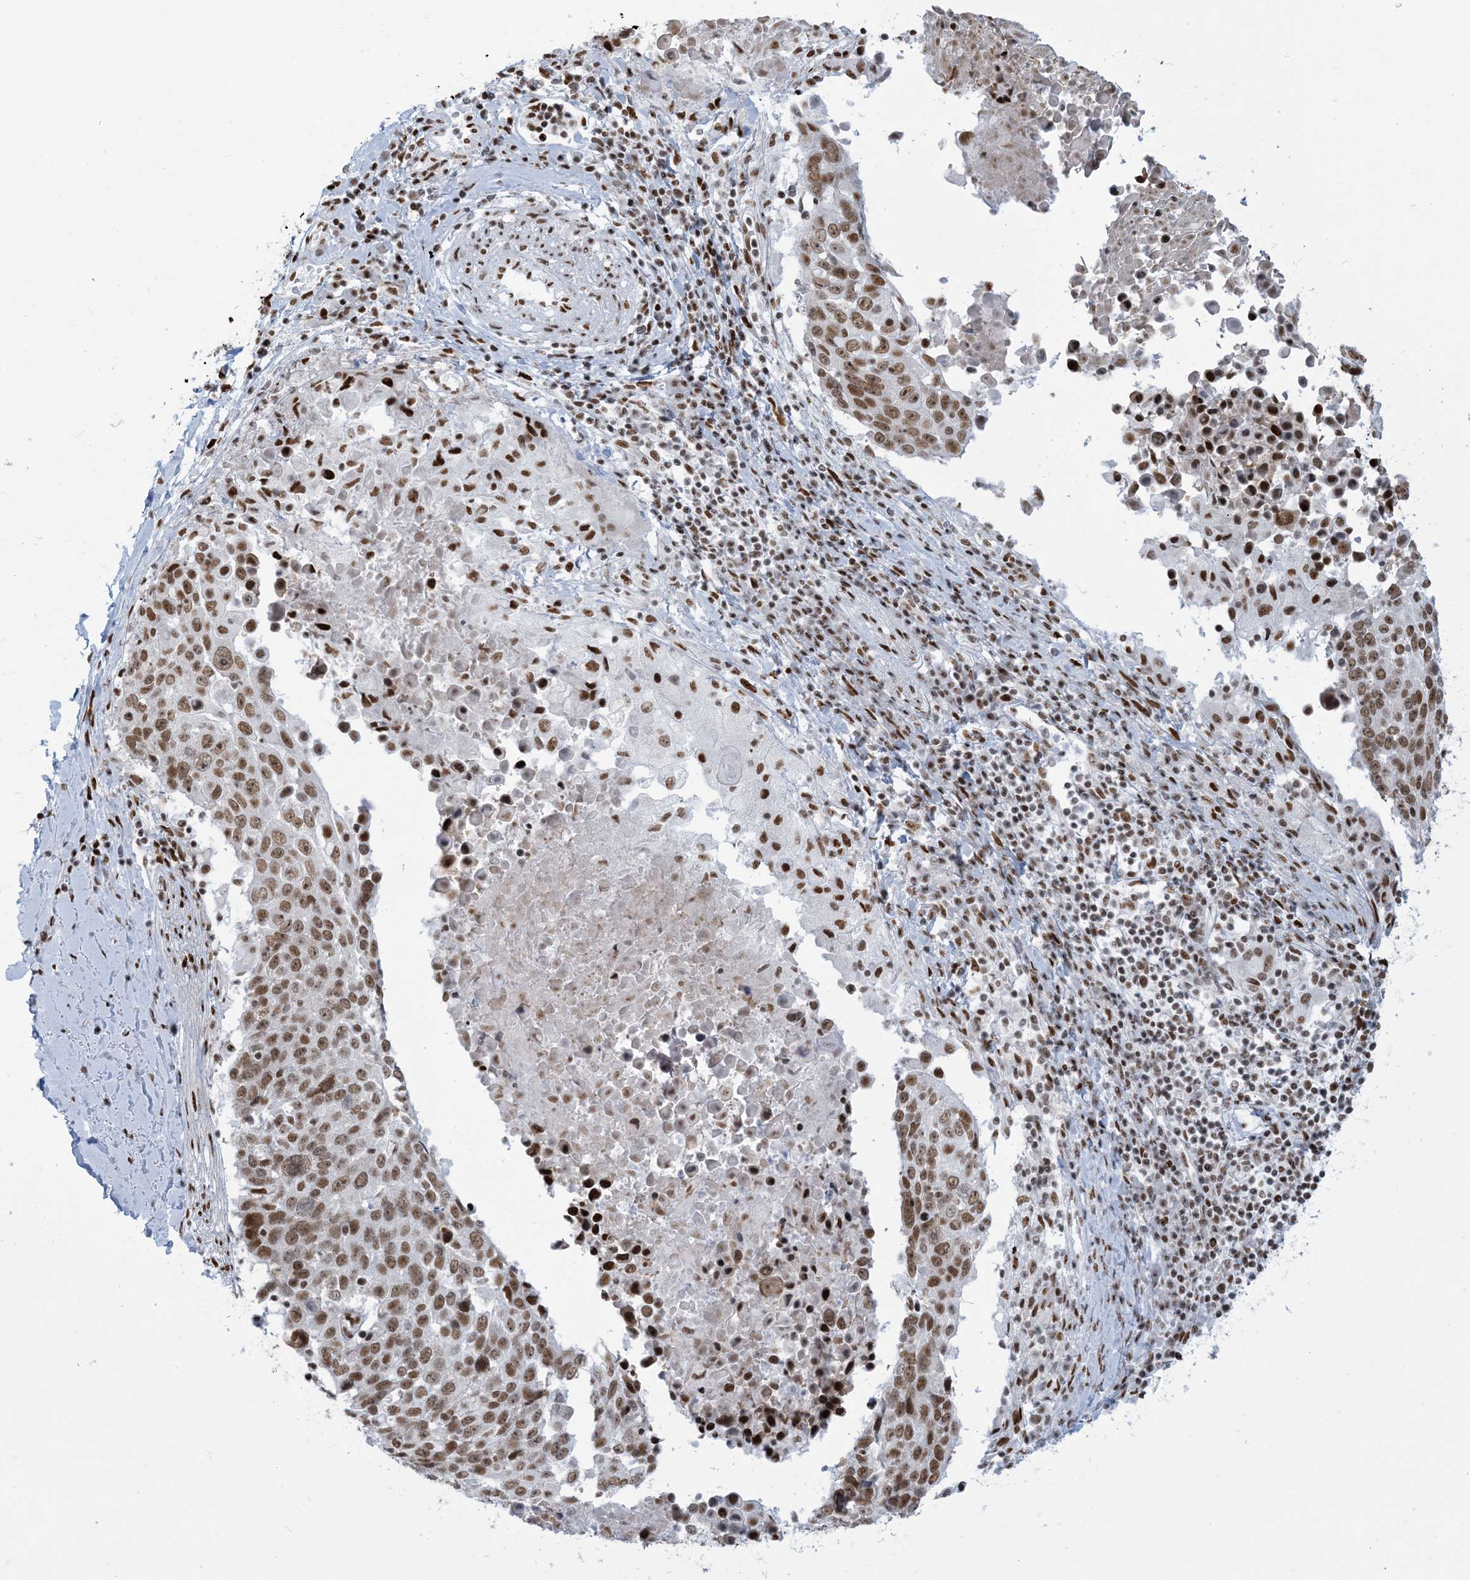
{"staining": {"intensity": "moderate", "quantity": ">75%", "location": "nuclear"}, "tissue": "lung cancer", "cell_type": "Tumor cells", "image_type": "cancer", "snomed": [{"axis": "morphology", "description": "Squamous cell carcinoma, NOS"}, {"axis": "topography", "description": "Lung"}], "caption": "This is an image of IHC staining of lung cancer (squamous cell carcinoma), which shows moderate staining in the nuclear of tumor cells.", "gene": "STAG1", "patient": {"sex": "male", "age": 66}}